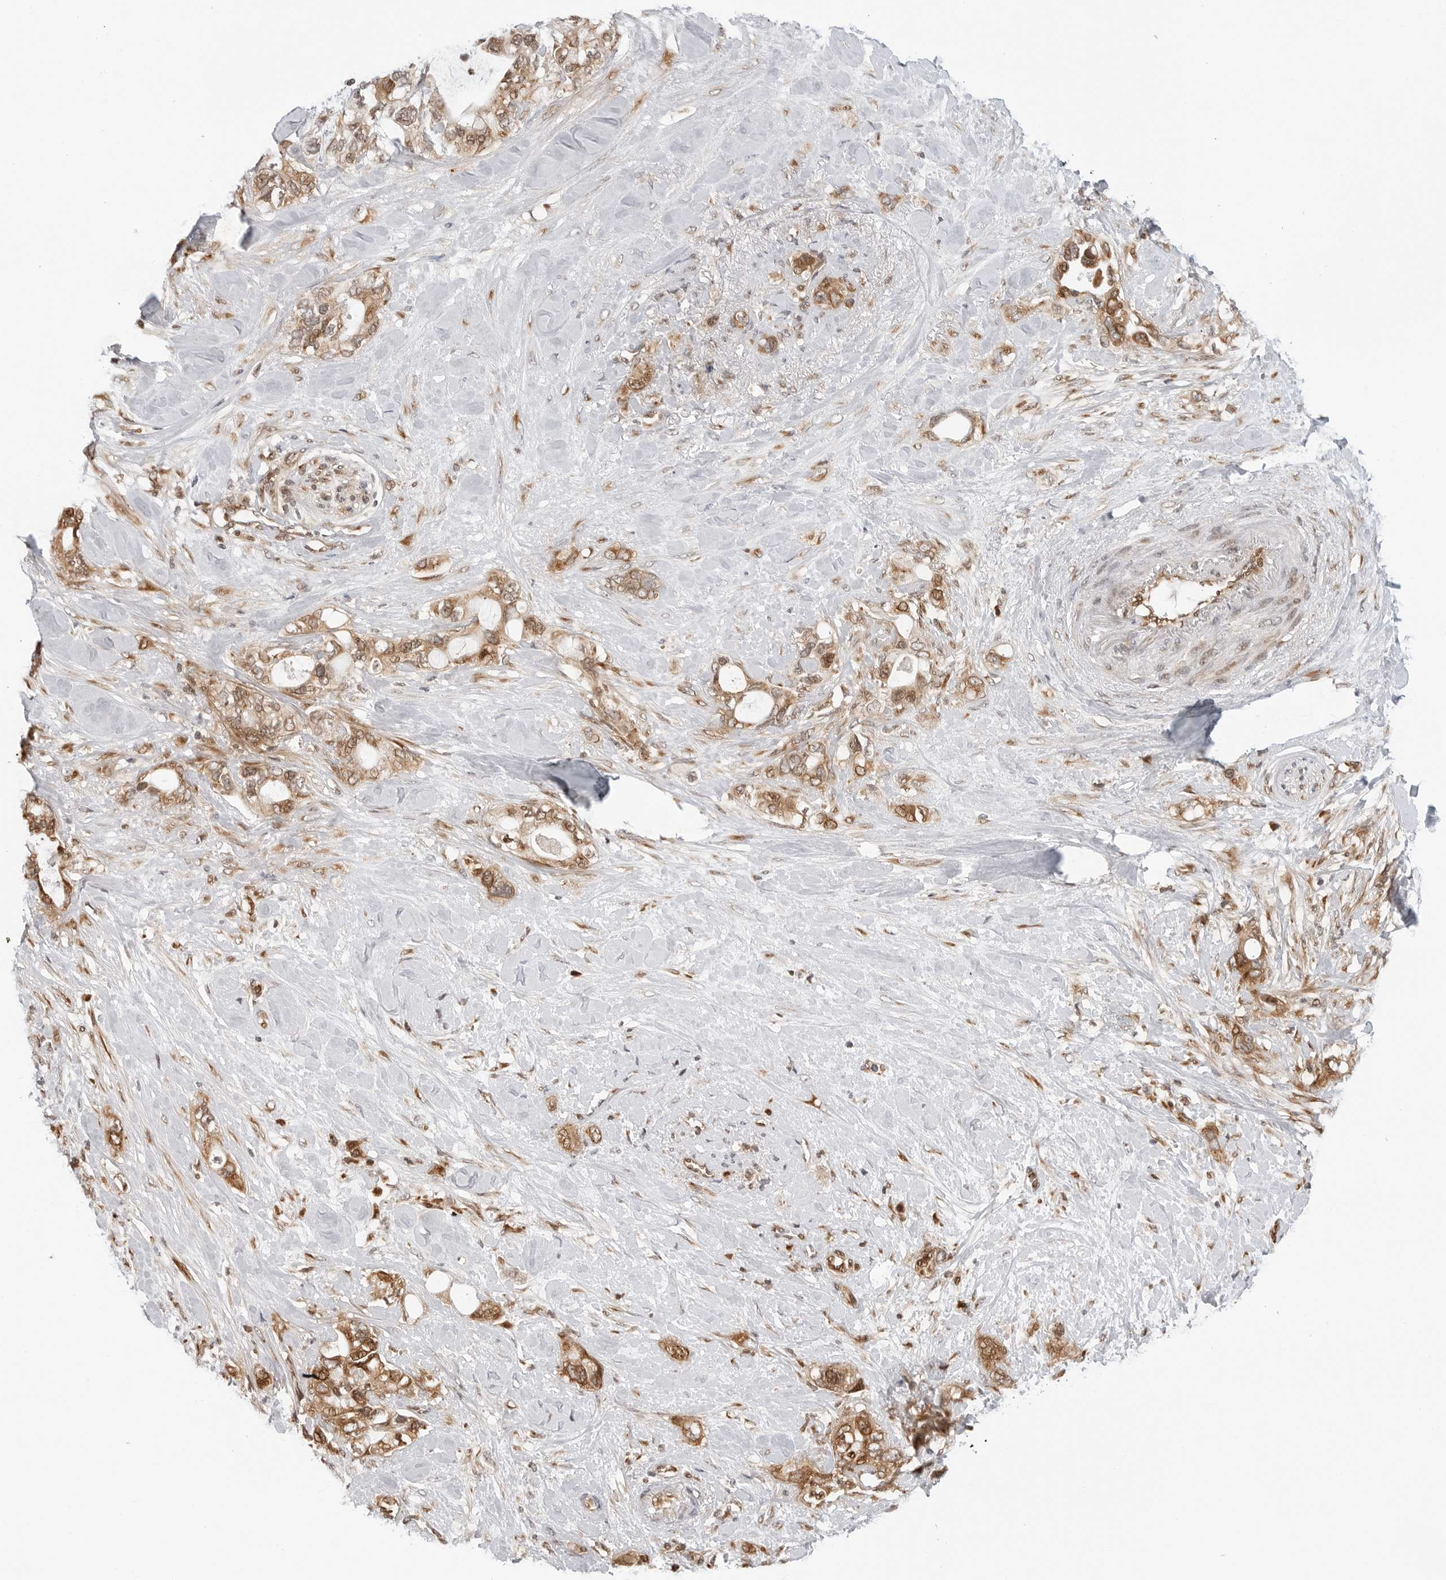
{"staining": {"intensity": "moderate", "quantity": ">75%", "location": "cytoplasmic/membranous,nuclear"}, "tissue": "pancreatic cancer", "cell_type": "Tumor cells", "image_type": "cancer", "snomed": [{"axis": "morphology", "description": "Adenocarcinoma, NOS"}, {"axis": "topography", "description": "Pancreas"}], "caption": "Pancreatic cancer stained for a protein (brown) reveals moderate cytoplasmic/membranous and nuclear positive expression in about >75% of tumor cells.", "gene": "TIPRL", "patient": {"sex": "female", "age": 56}}